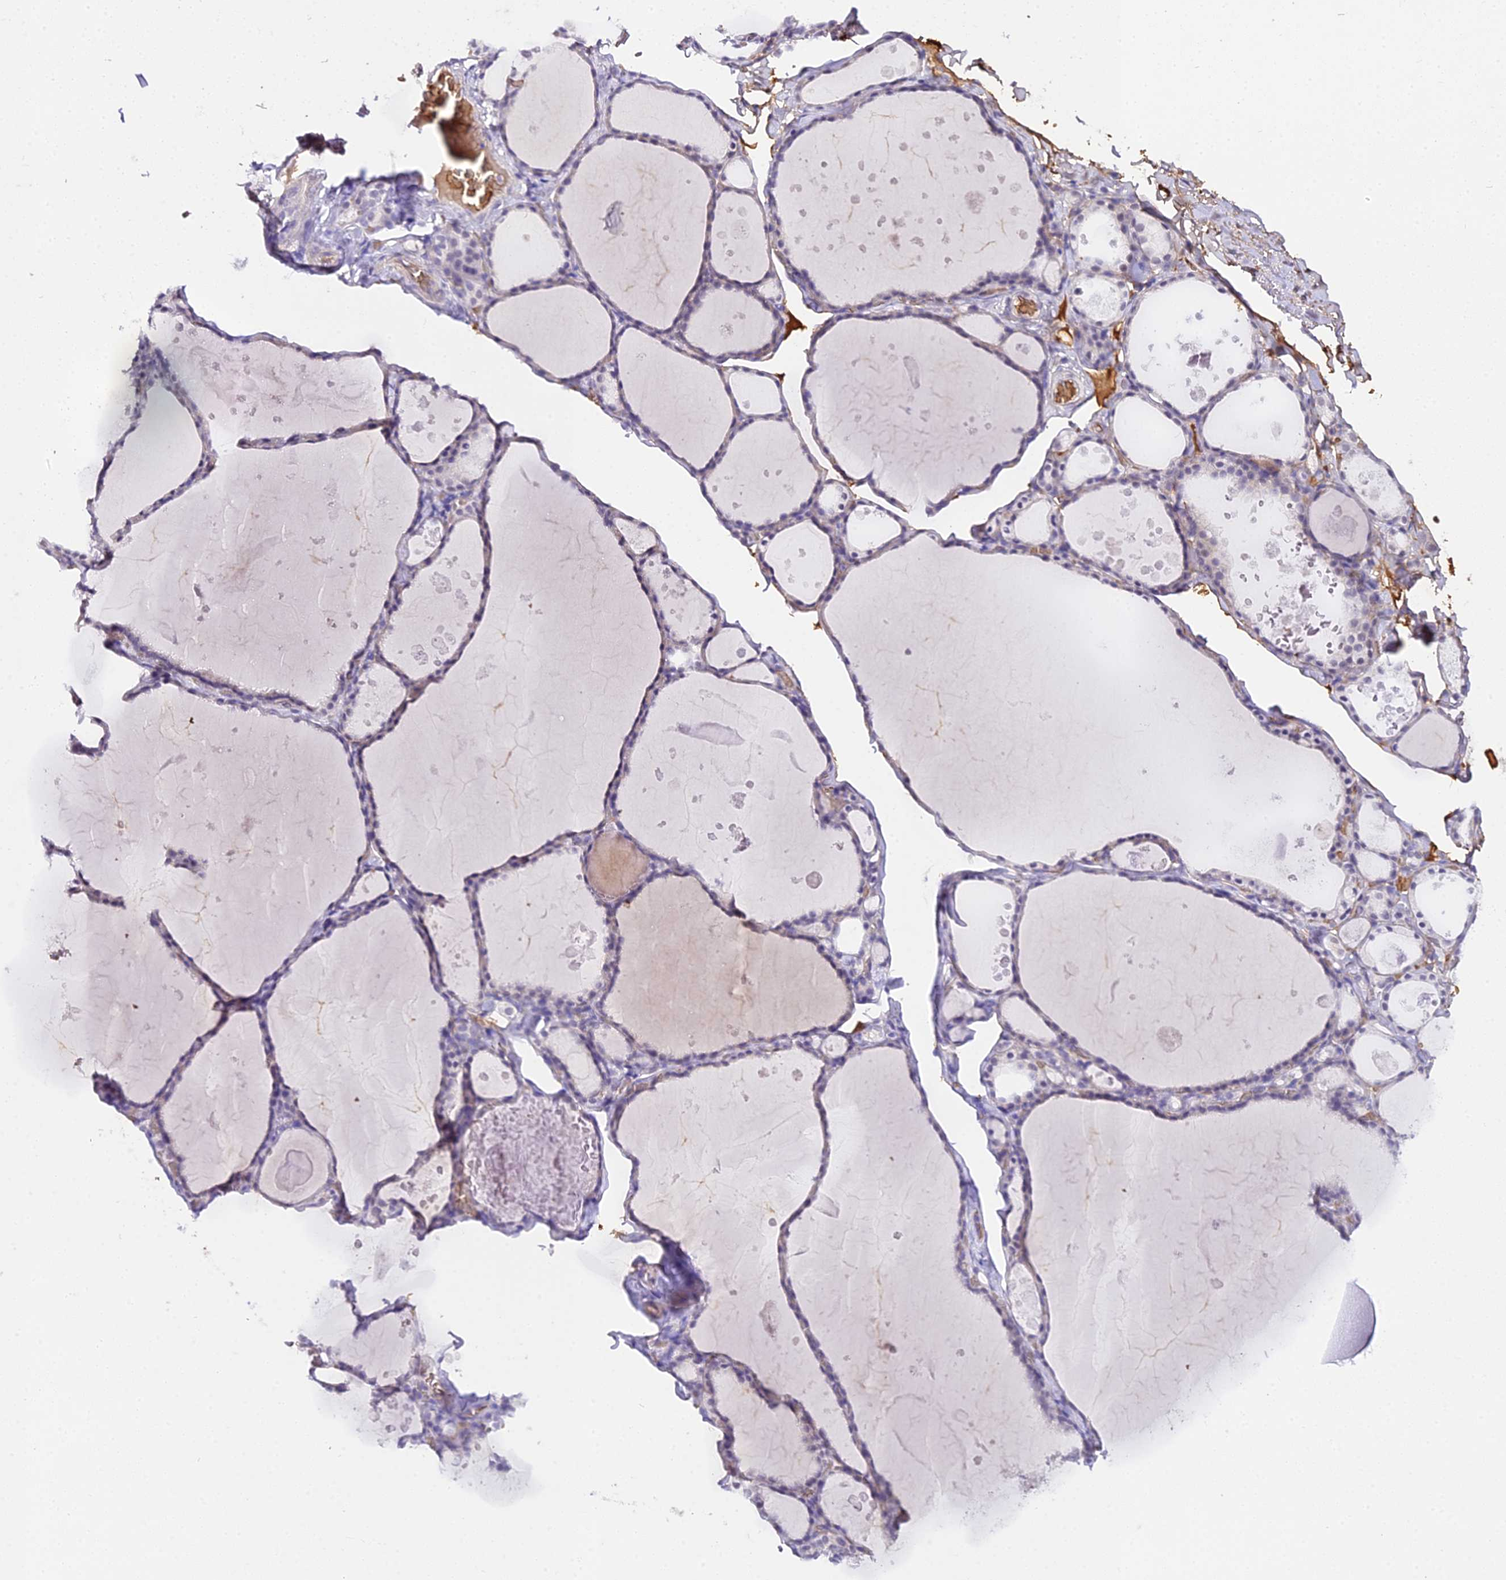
{"staining": {"intensity": "negative", "quantity": "none", "location": "none"}, "tissue": "thyroid gland", "cell_type": "Glandular cells", "image_type": "normal", "snomed": [{"axis": "morphology", "description": "Normal tissue, NOS"}, {"axis": "topography", "description": "Thyroid gland"}], "caption": "High magnification brightfield microscopy of benign thyroid gland stained with DAB (brown) and counterstained with hematoxylin (blue): glandular cells show no significant positivity. Nuclei are stained in blue.", "gene": "CFAP45", "patient": {"sex": "male", "age": 56}}